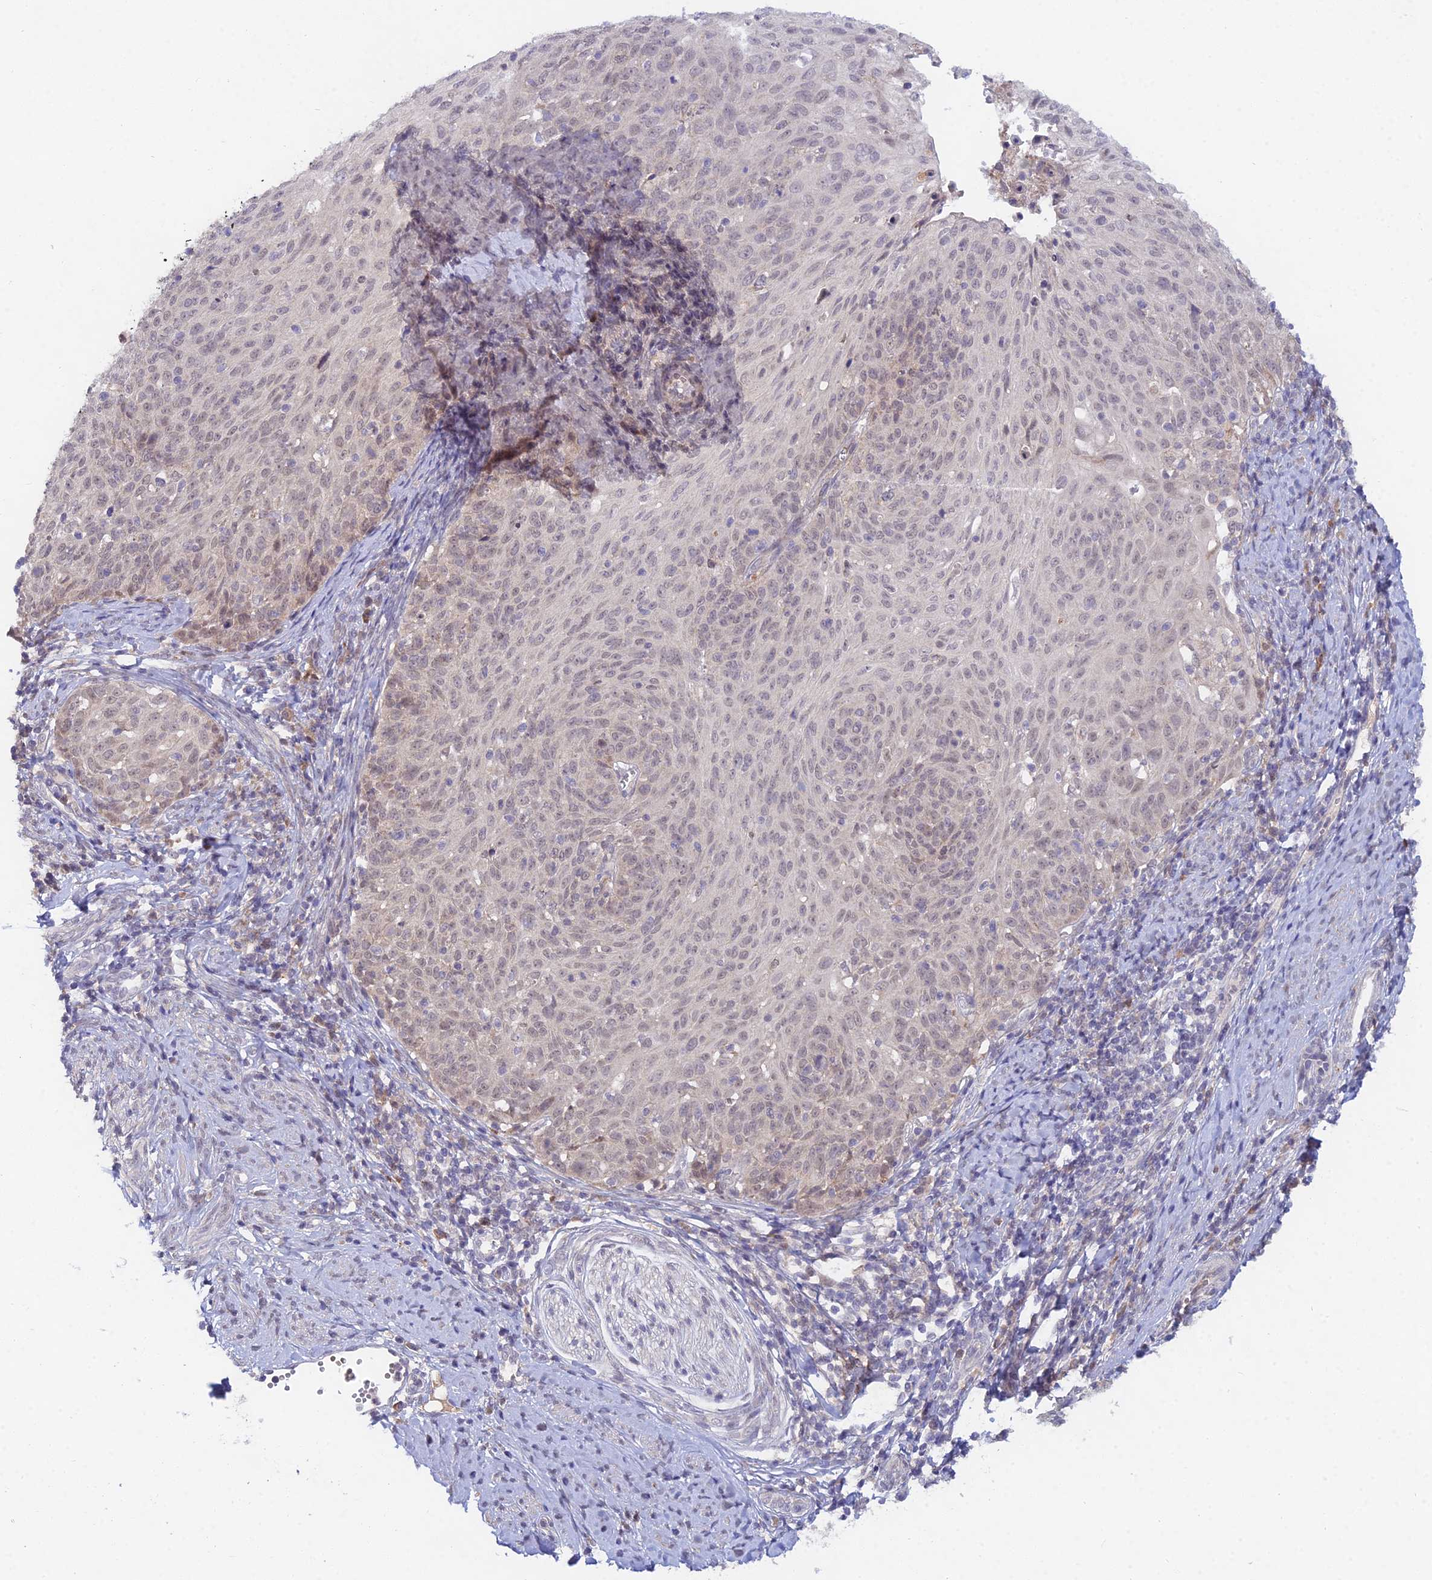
{"staining": {"intensity": "weak", "quantity": "<25%", "location": "nuclear"}, "tissue": "cervical cancer", "cell_type": "Tumor cells", "image_type": "cancer", "snomed": [{"axis": "morphology", "description": "Squamous cell carcinoma, NOS"}, {"axis": "topography", "description": "Cervix"}], "caption": "High magnification brightfield microscopy of cervical squamous cell carcinoma stained with DAB (brown) and counterstained with hematoxylin (blue): tumor cells show no significant expression.", "gene": "WDR43", "patient": {"sex": "female", "age": 70}}